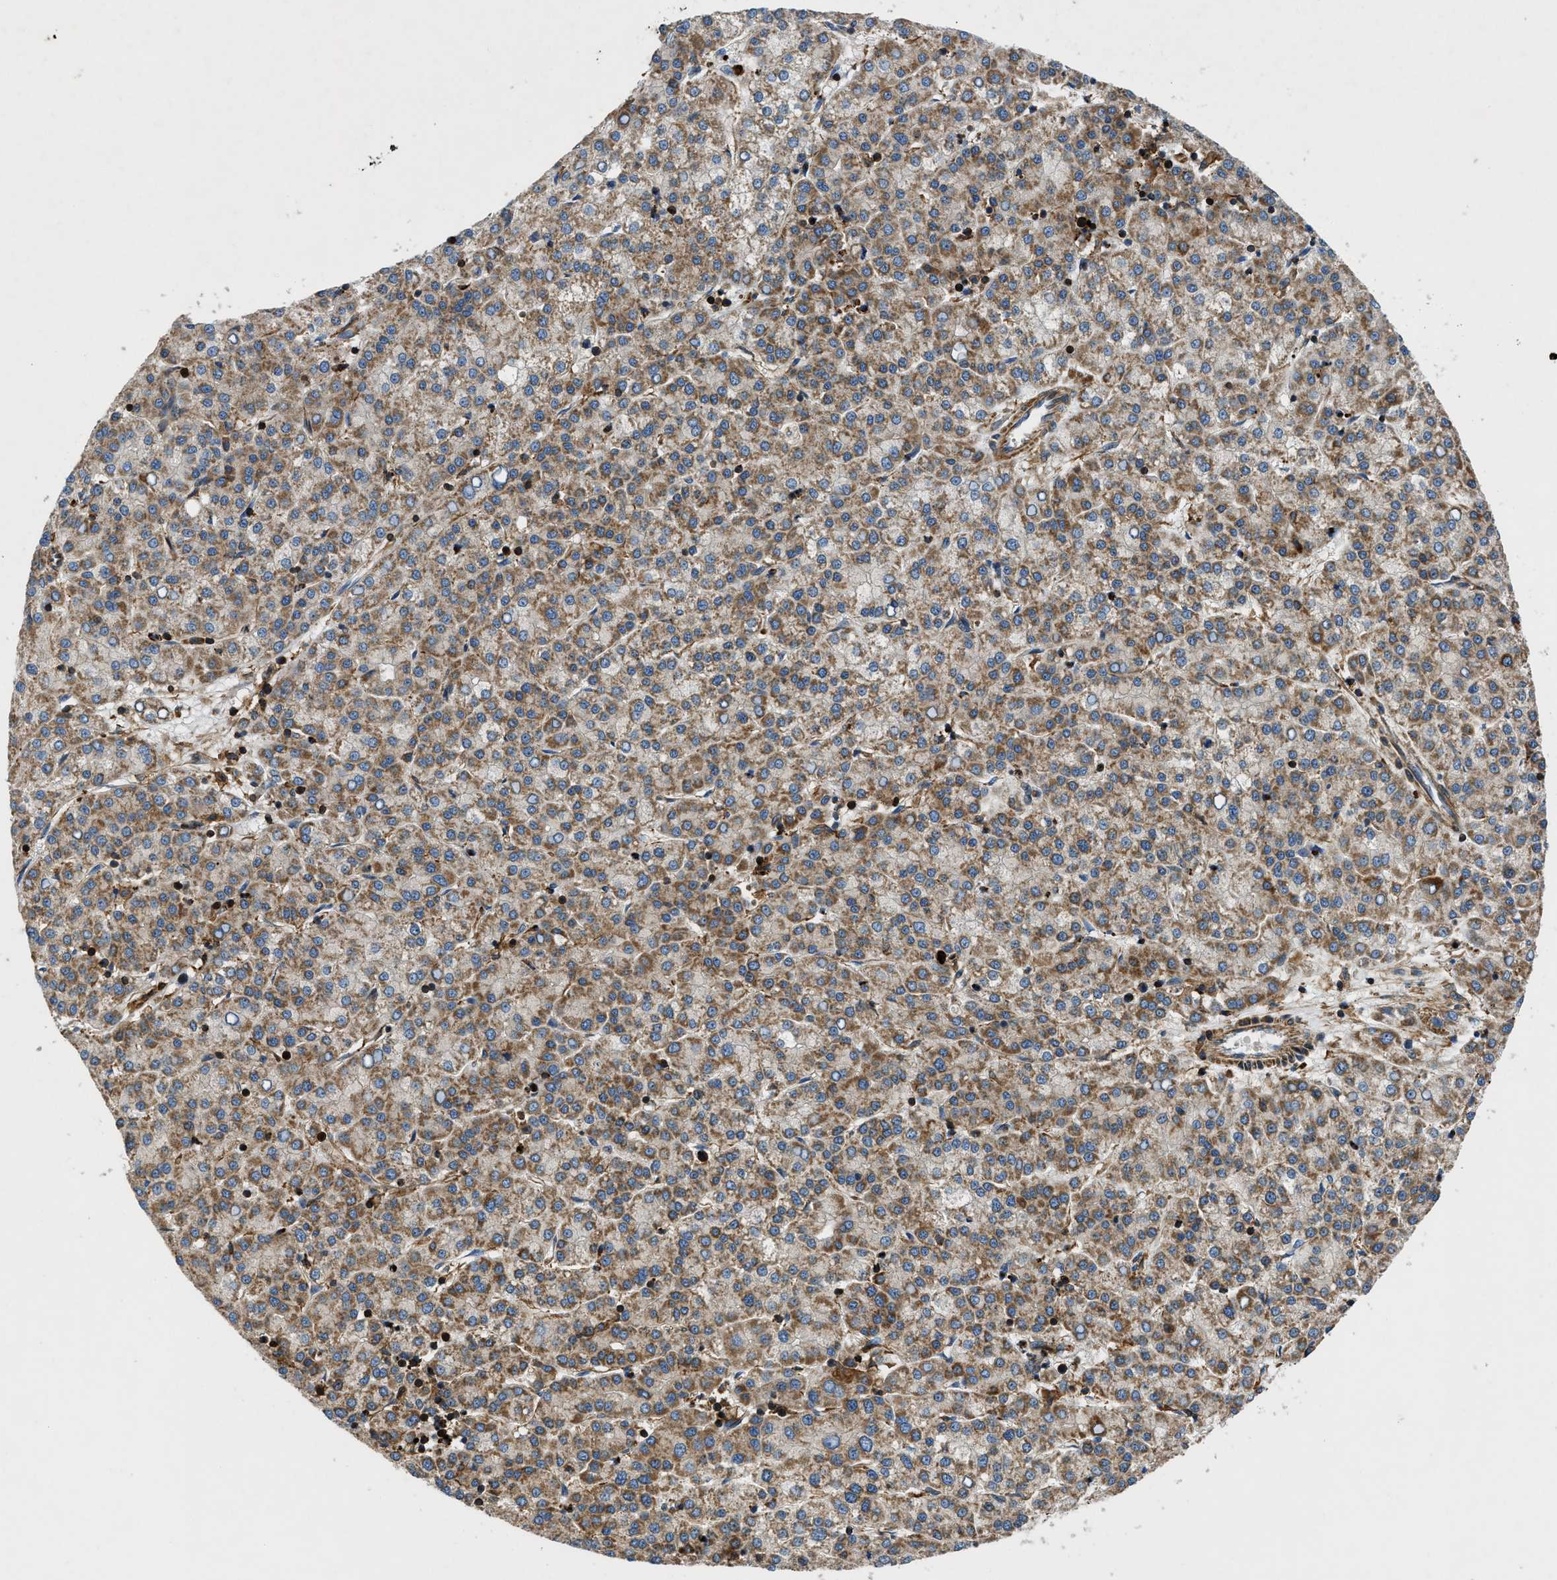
{"staining": {"intensity": "moderate", "quantity": ">75%", "location": "cytoplasmic/membranous"}, "tissue": "liver cancer", "cell_type": "Tumor cells", "image_type": "cancer", "snomed": [{"axis": "morphology", "description": "Carcinoma, Hepatocellular, NOS"}, {"axis": "topography", "description": "Liver"}], "caption": "This is an image of immunohistochemistry staining of hepatocellular carcinoma (liver), which shows moderate expression in the cytoplasmic/membranous of tumor cells.", "gene": "DHODH", "patient": {"sex": "female", "age": 58}}